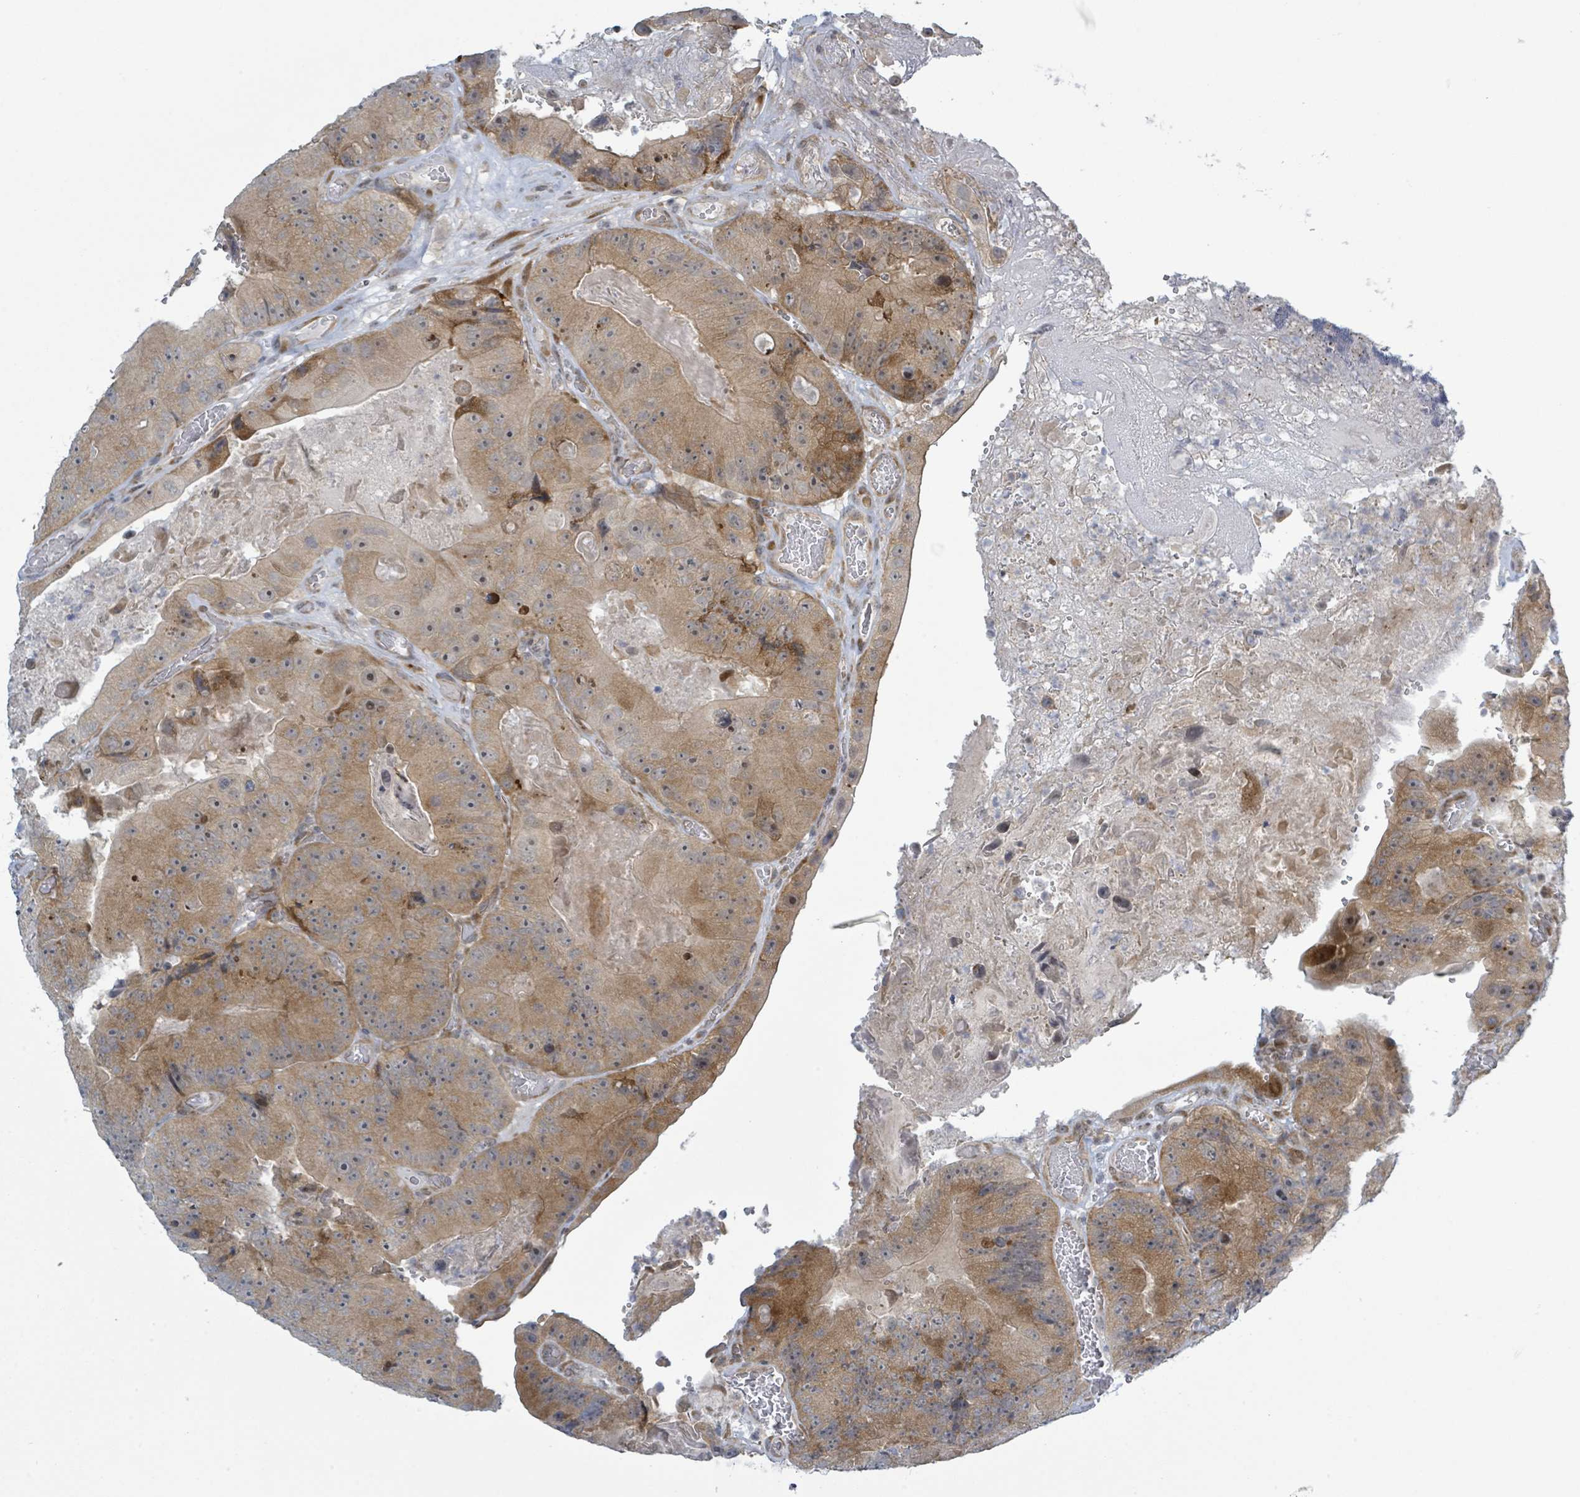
{"staining": {"intensity": "moderate", "quantity": ">75%", "location": "cytoplasmic/membranous"}, "tissue": "colorectal cancer", "cell_type": "Tumor cells", "image_type": "cancer", "snomed": [{"axis": "morphology", "description": "Adenocarcinoma, NOS"}, {"axis": "topography", "description": "Colon"}], "caption": "High-magnification brightfield microscopy of colorectal cancer stained with DAB (3,3'-diaminobenzidine) (brown) and counterstained with hematoxylin (blue). tumor cells exhibit moderate cytoplasmic/membranous expression is seen in about>75% of cells.", "gene": "RPL32", "patient": {"sex": "female", "age": 86}}